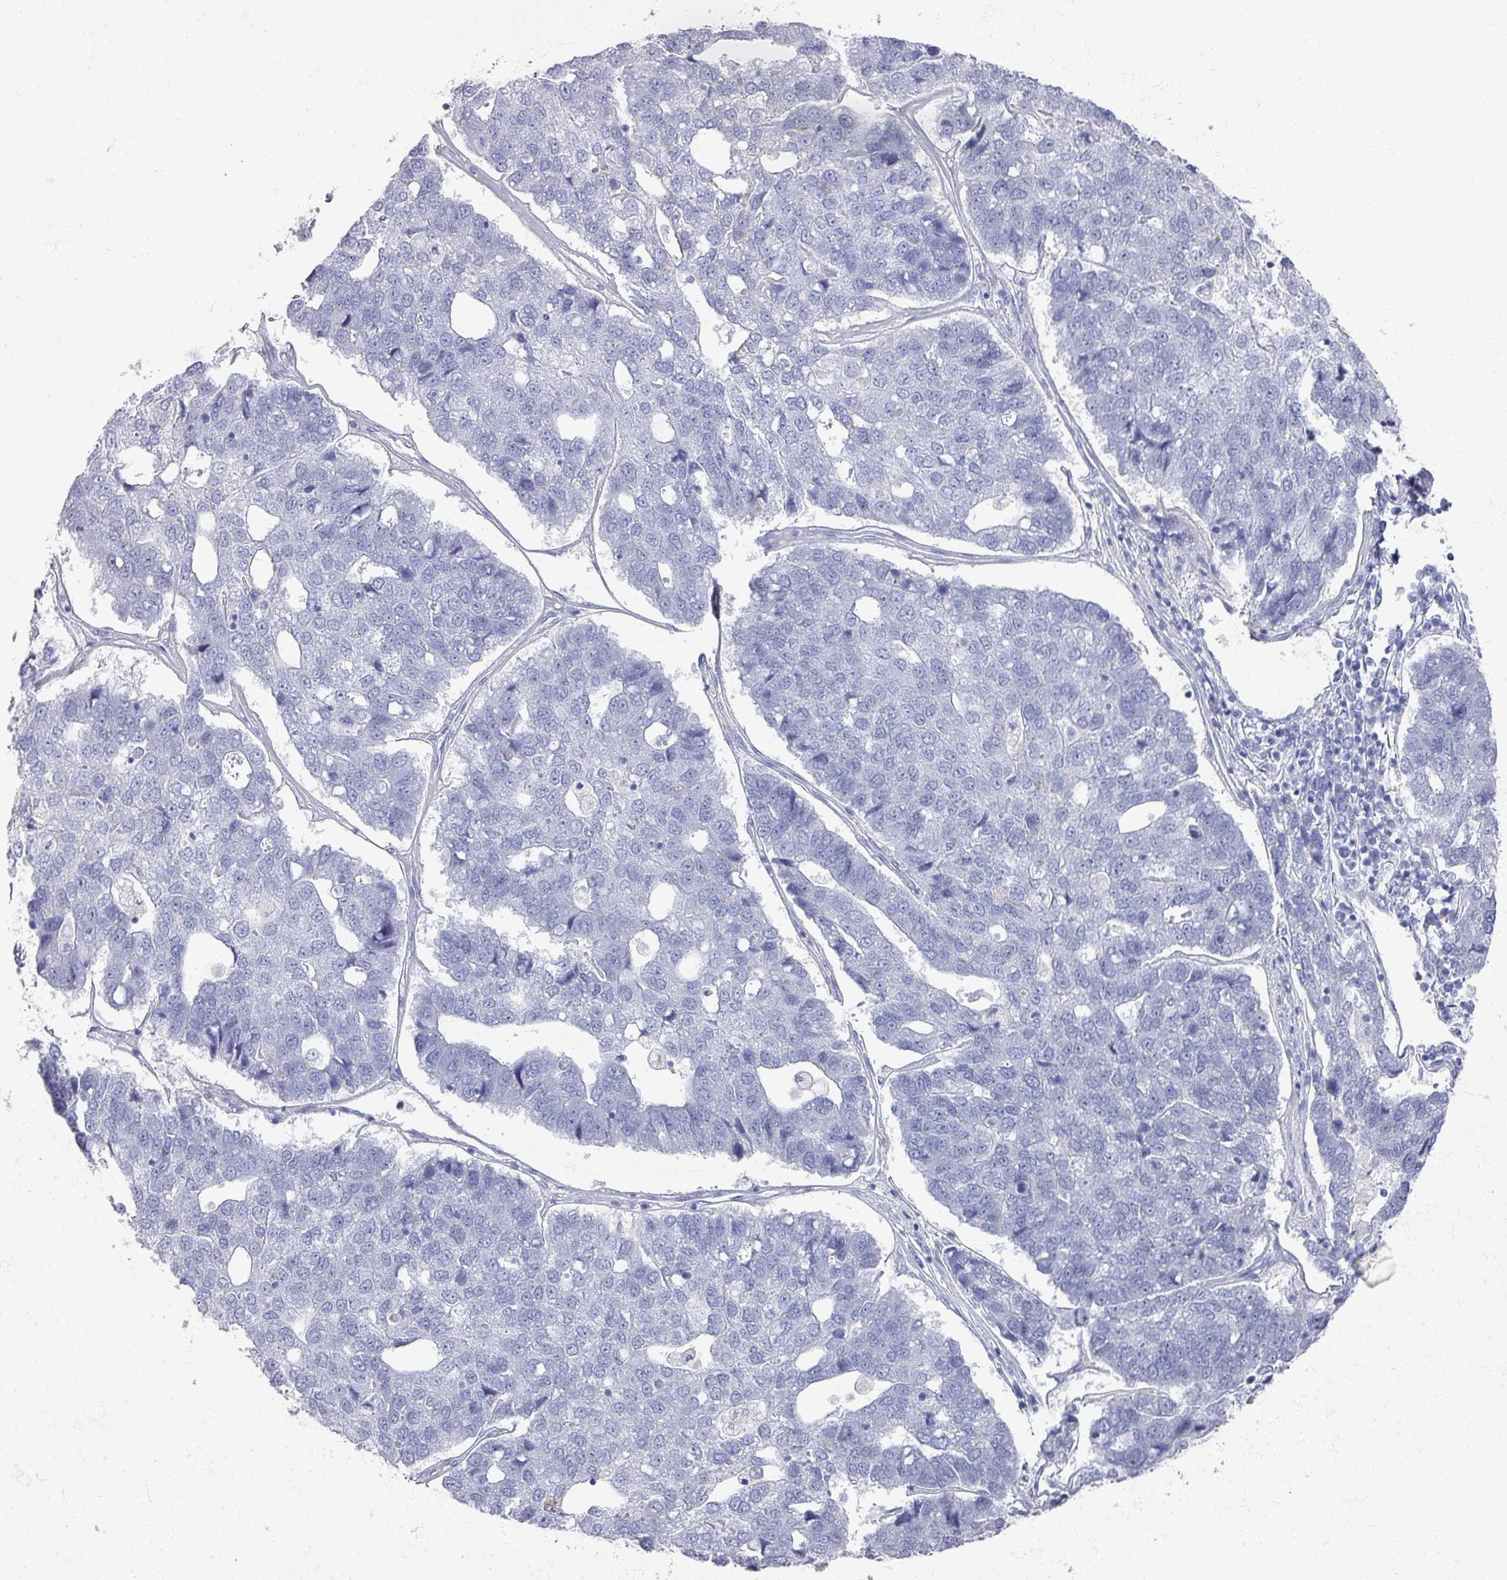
{"staining": {"intensity": "negative", "quantity": "none", "location": "none"}, "tissue": "pancreatic cancer", "cell_type": "Tumor cells", "image_type": "cancer", "snomed": [{"axis": "morphology", "description": "Adenocarcinoma, NOS"}, {"axis": "topography", "description": "Pancreas"}], "caption": "An IHC image of pancreatic cancer is shown. There is no staining in tumor cells of pancreatic cancer.", "gene": "OMG", "patient": {"sex": "female", "age": 61}}